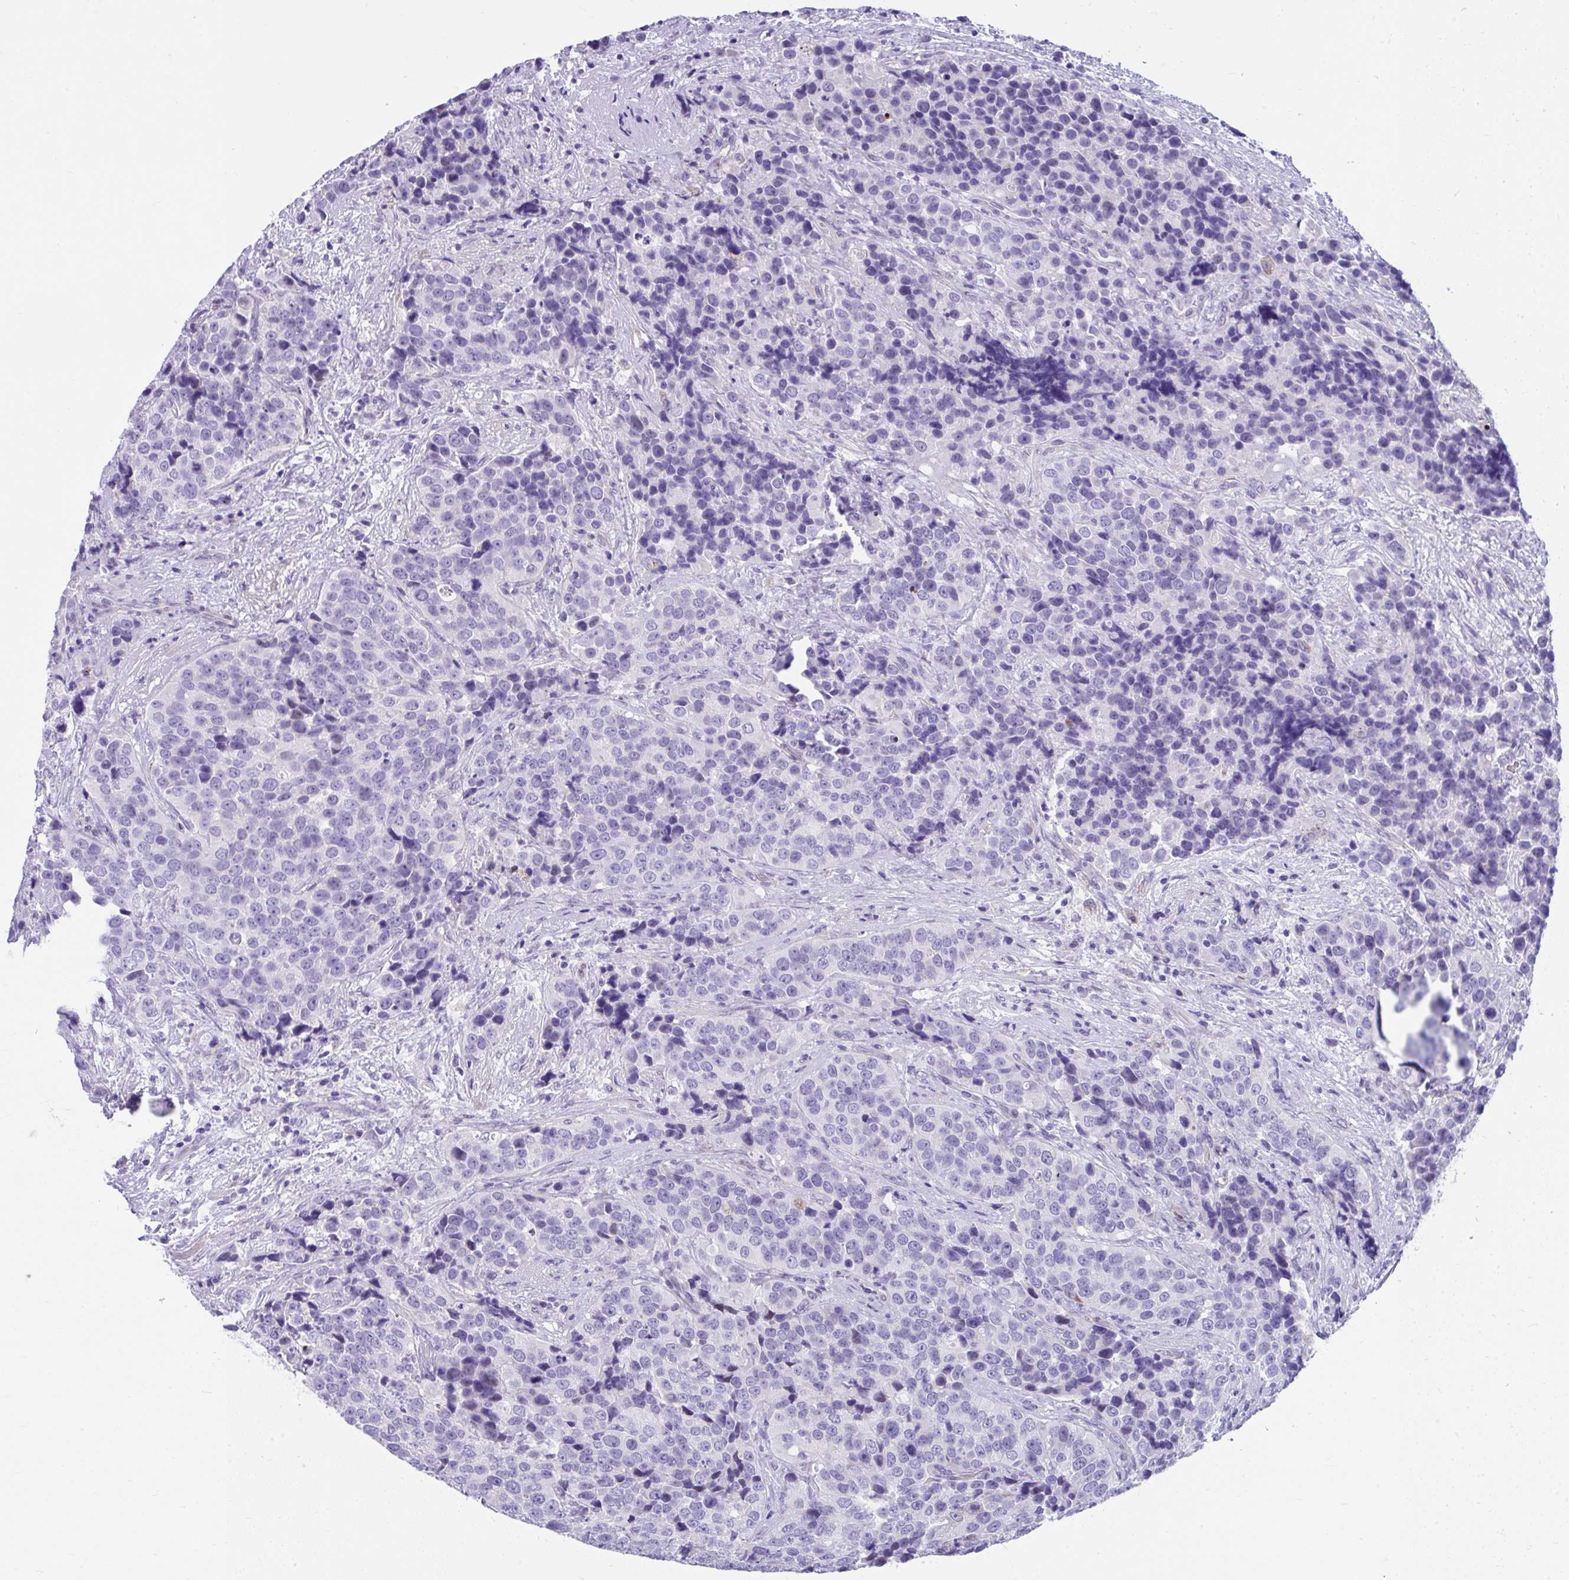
{"staining": {"intensity": "negative", "quantity": "none", "location": "none"}, "tissue": "urothelial cancer", "cell_type": "Tumor cells", "image_type": "cancer", "snomed": [{"axis": "morphology", "description": "Urothelial carcinoma, NOS"}, {"axis": "topography", "description": "Urinary bladder"}], "caption": "Tumor cells show no significant staining in transitional cell carcinoma.", "gene": "ISL1", "patient": {"sex": "male", "age": 52}}